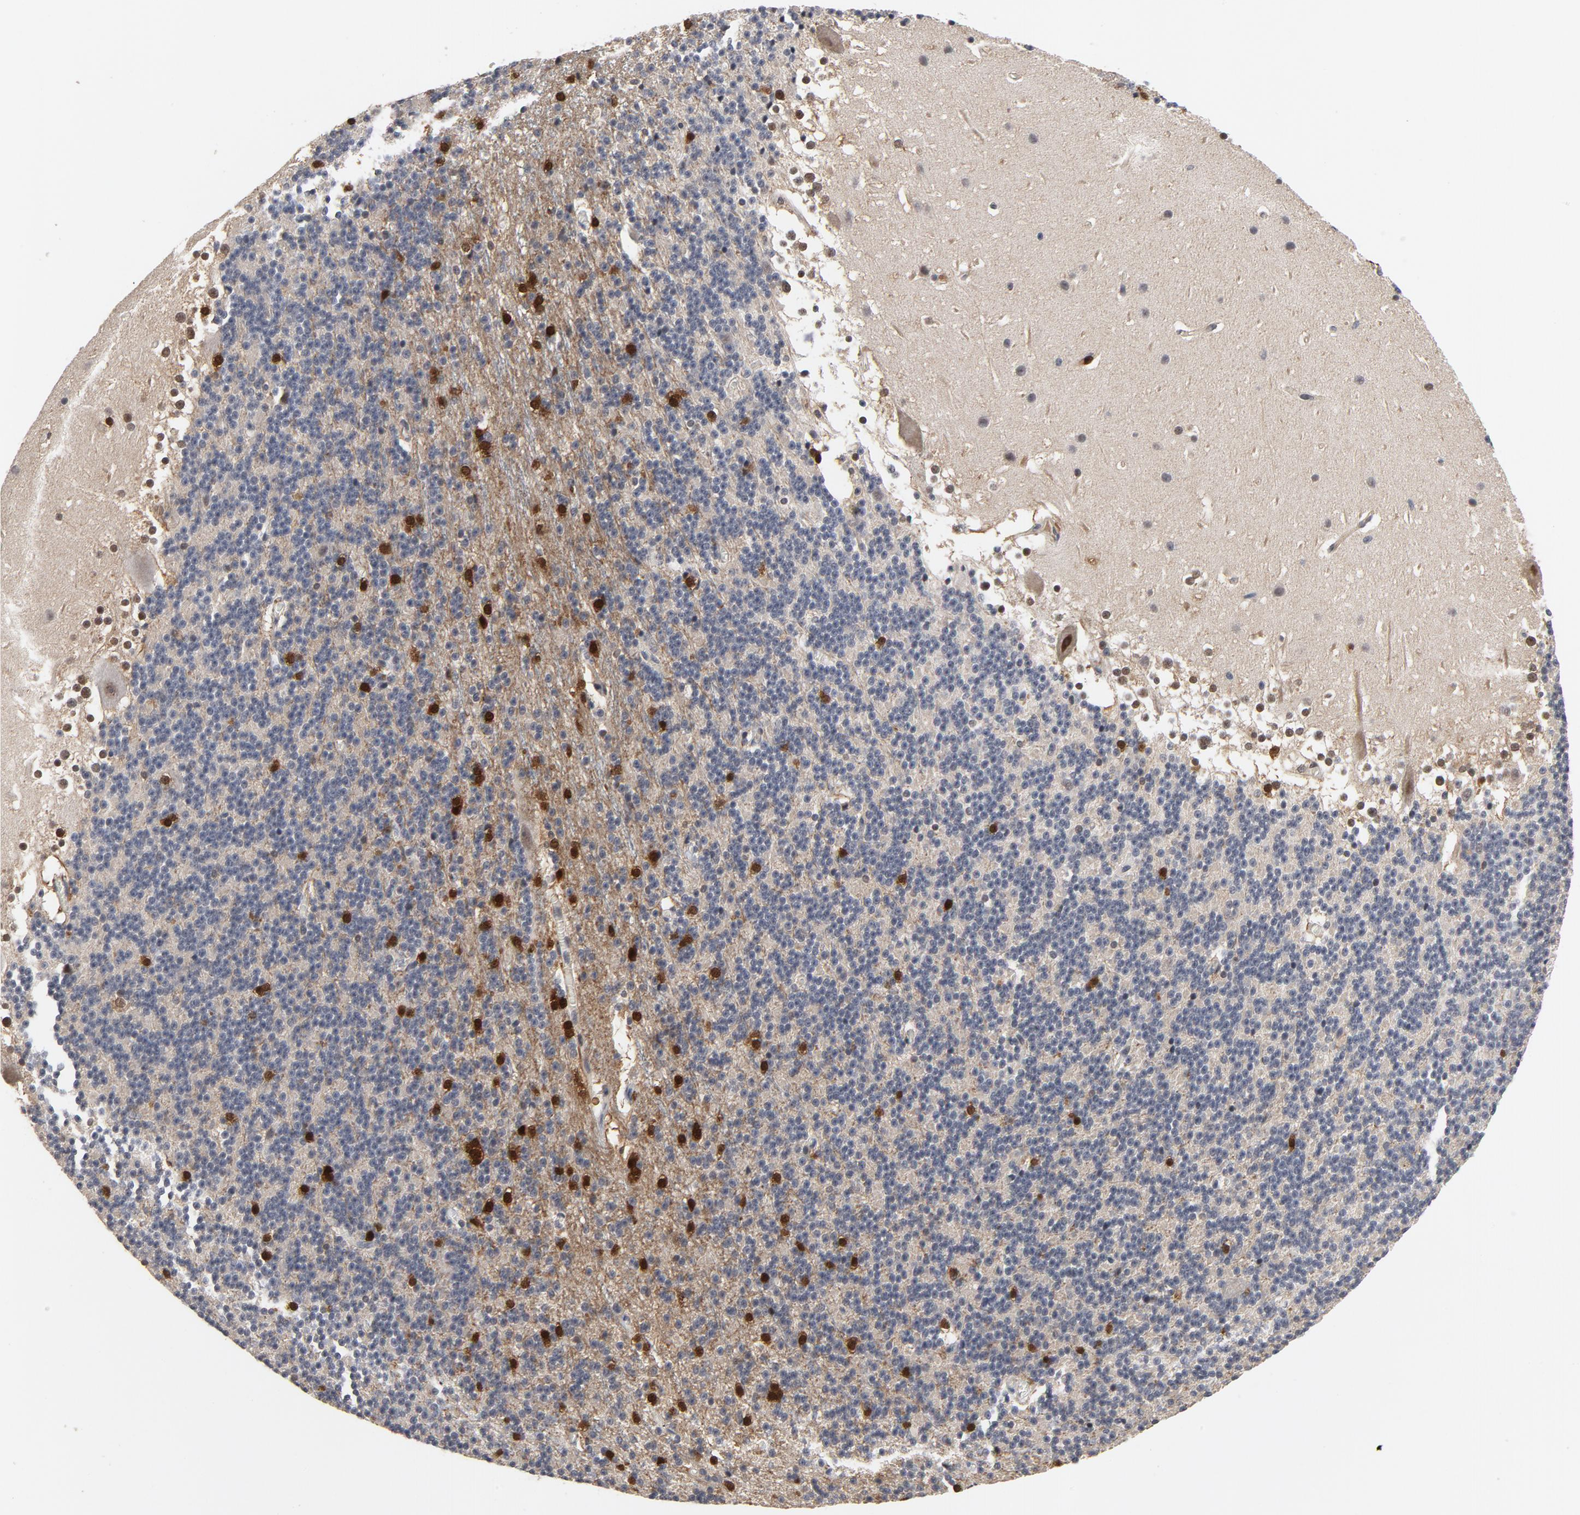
{"staining": {"intensity": "moderate", "quantity": "<25%", "location": "nuclear"}, "tissue": "cerebellum", "cell_type": "Cells in granular layer", "image_type": "normal", "snomed": [{"axis": "morphology", "description": "Normal tissue, NOS"}, {"axis": "topography", "description": "Cerebellum"}], "caption": "Protein expression analysis of benign human cerebellum reveals moderate nuclear staining in about <25% of cells in granular layer. (Brightfield microscopy of DAB IHC at high magnification).", "gene": "RTL5", "patient": {"sex": "female", "age": 19}}